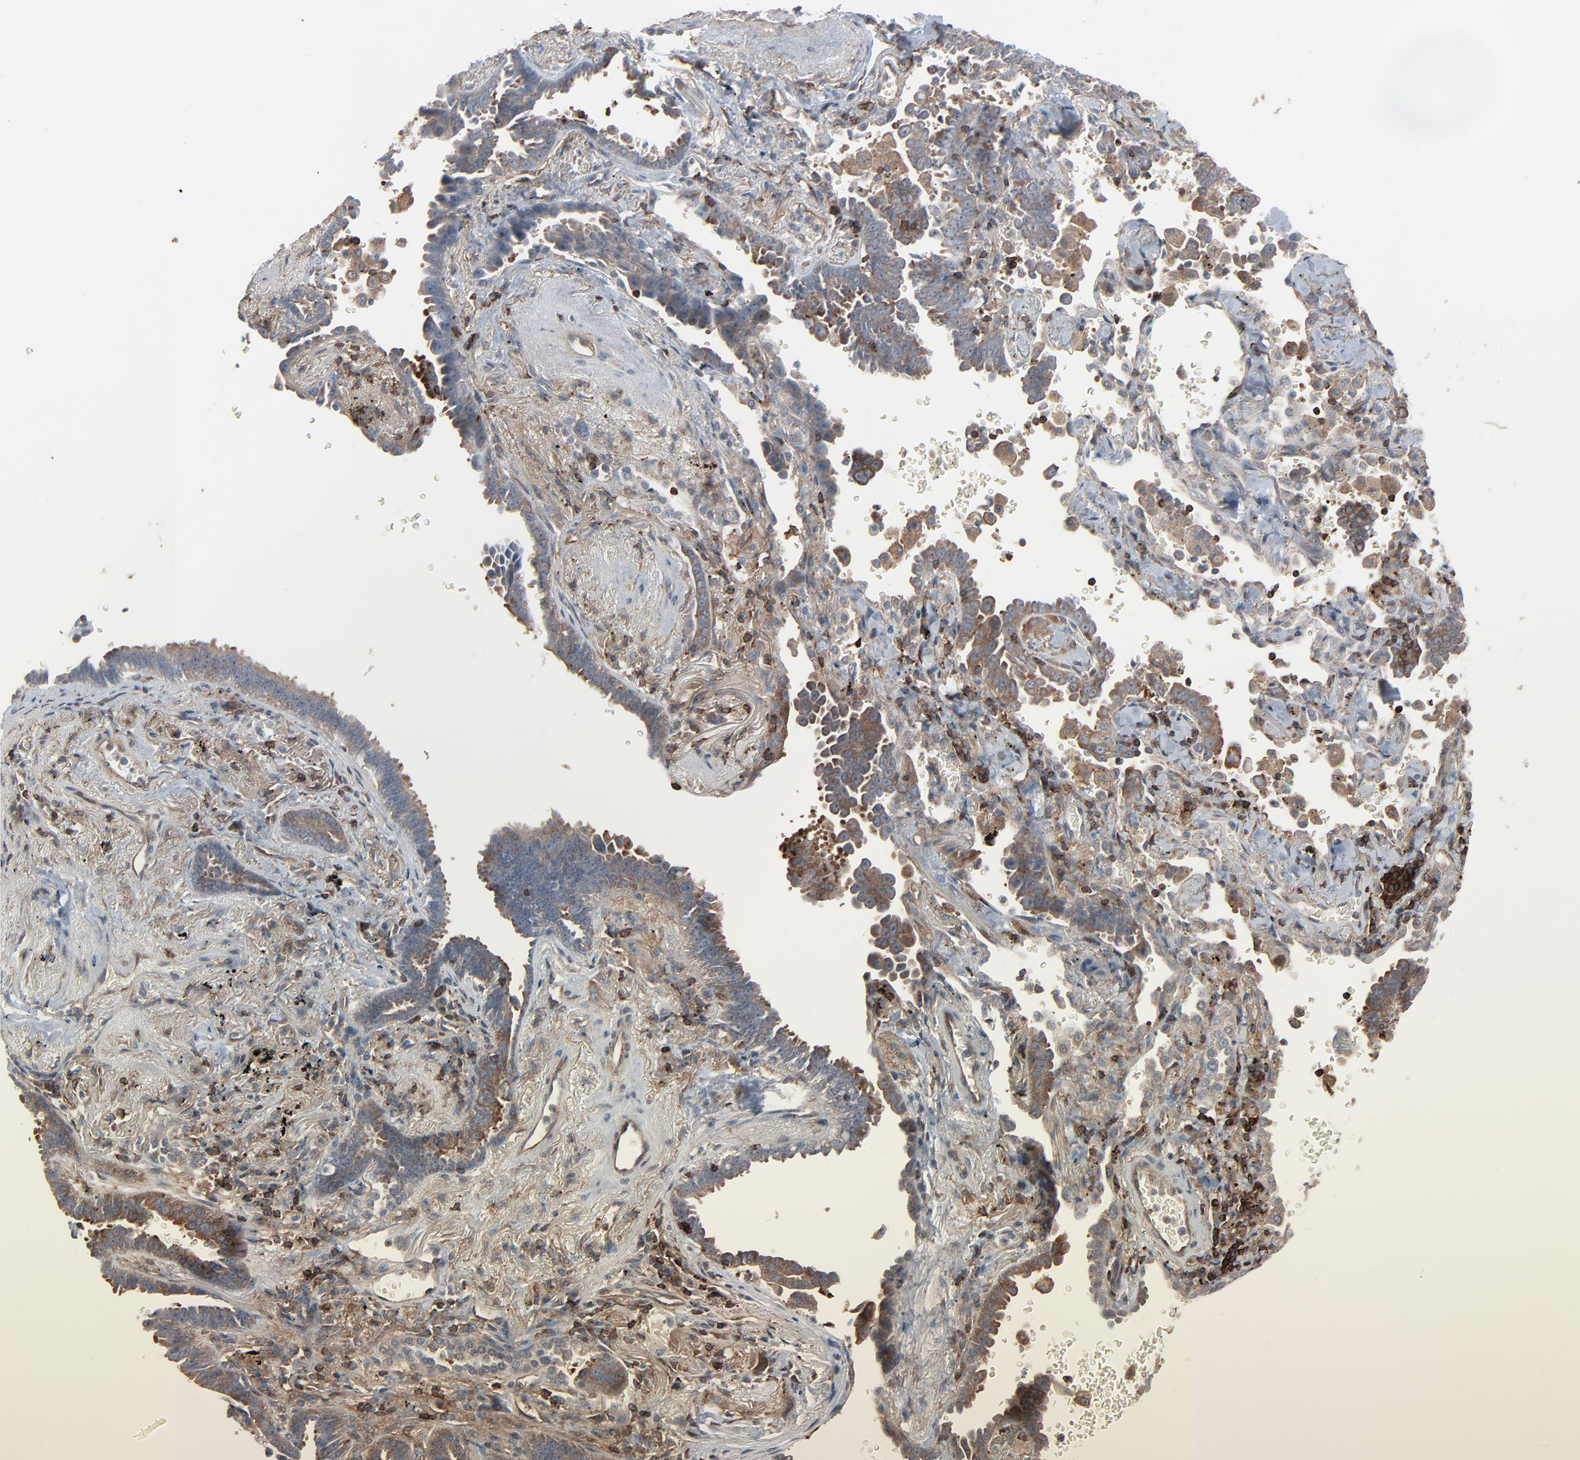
{"staining": {"intensity": "moderate", "quantity": "<25%", "location": "cytoplasmic/membranous"}, "tissue": "lung cancer", "cell_type": "Tumor cells", "image_type": "cancer", "snomed": [{"axis": "morphology", "description": "Adenocarcinoma, NOS"}, {"axis": "topography", "description": "Lung"}], "caption": "Human lung adenocarcinoma stained with a brown dye demonstrates moderate cytoplasmic/membranous positive expression in about <25% of tumor cells.", "gene": "OPTN", "patient": {"sex": "female", "age": 64}}